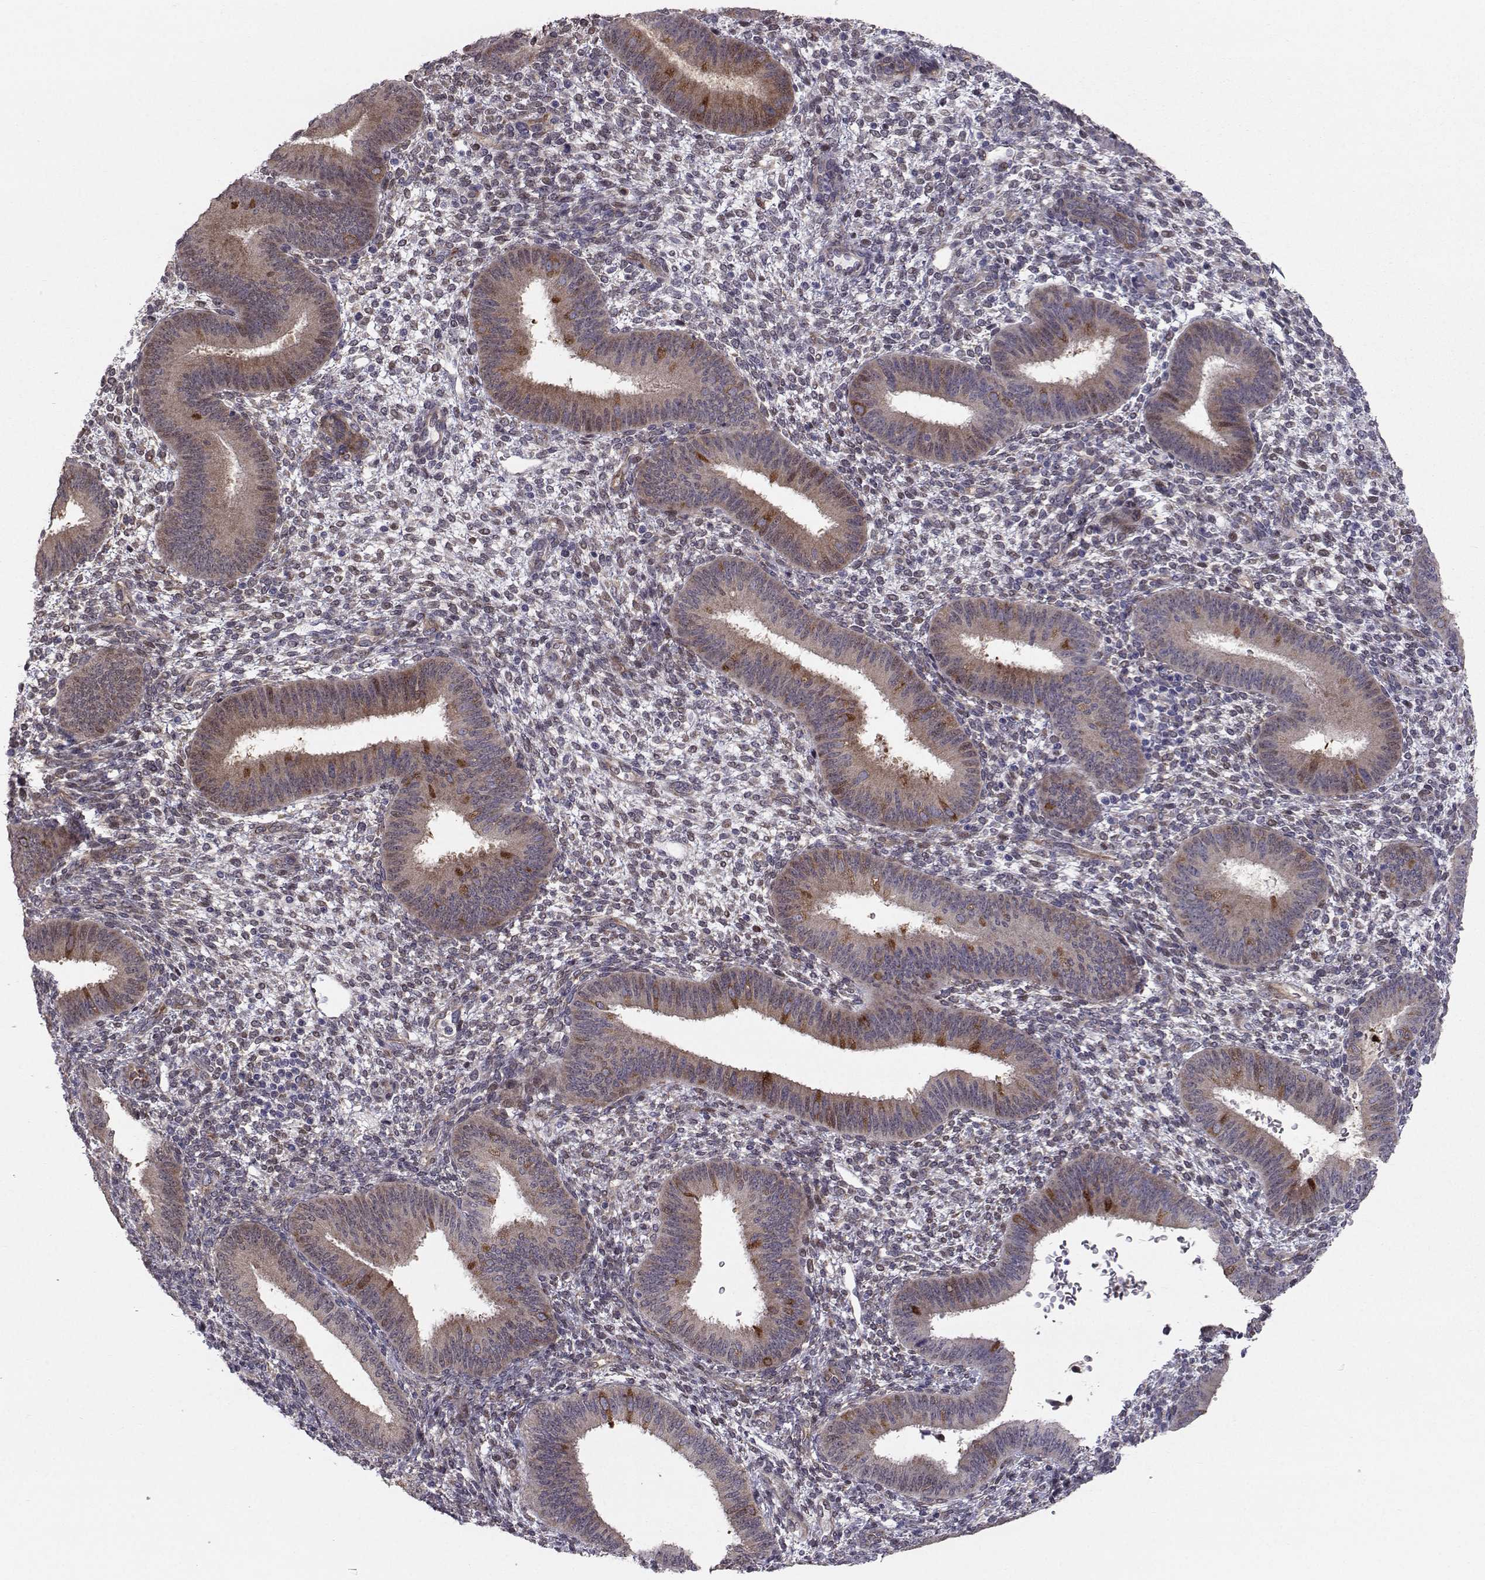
{"staining": {"intensity": "moderate", "quantity": "<25%", "location": "nuclear"}, "tissue": "endometrium", "cell_type": "Cells in endometrial stroma", "image_type": "normal", "snomed": [{"axis": "morphology", "description": "Normal tissue, NOS"}, {"axis": "topography", "description": "Endometrium"}], "caption": "Immunohistochemistry (IHC) of normal human endometrium shows low levels of moderate nuclear staining in approximately <25% of cells in endometrial stroma.", "gene": "HSP90AB1", "patient": {"sex": "female", "age": 39}}